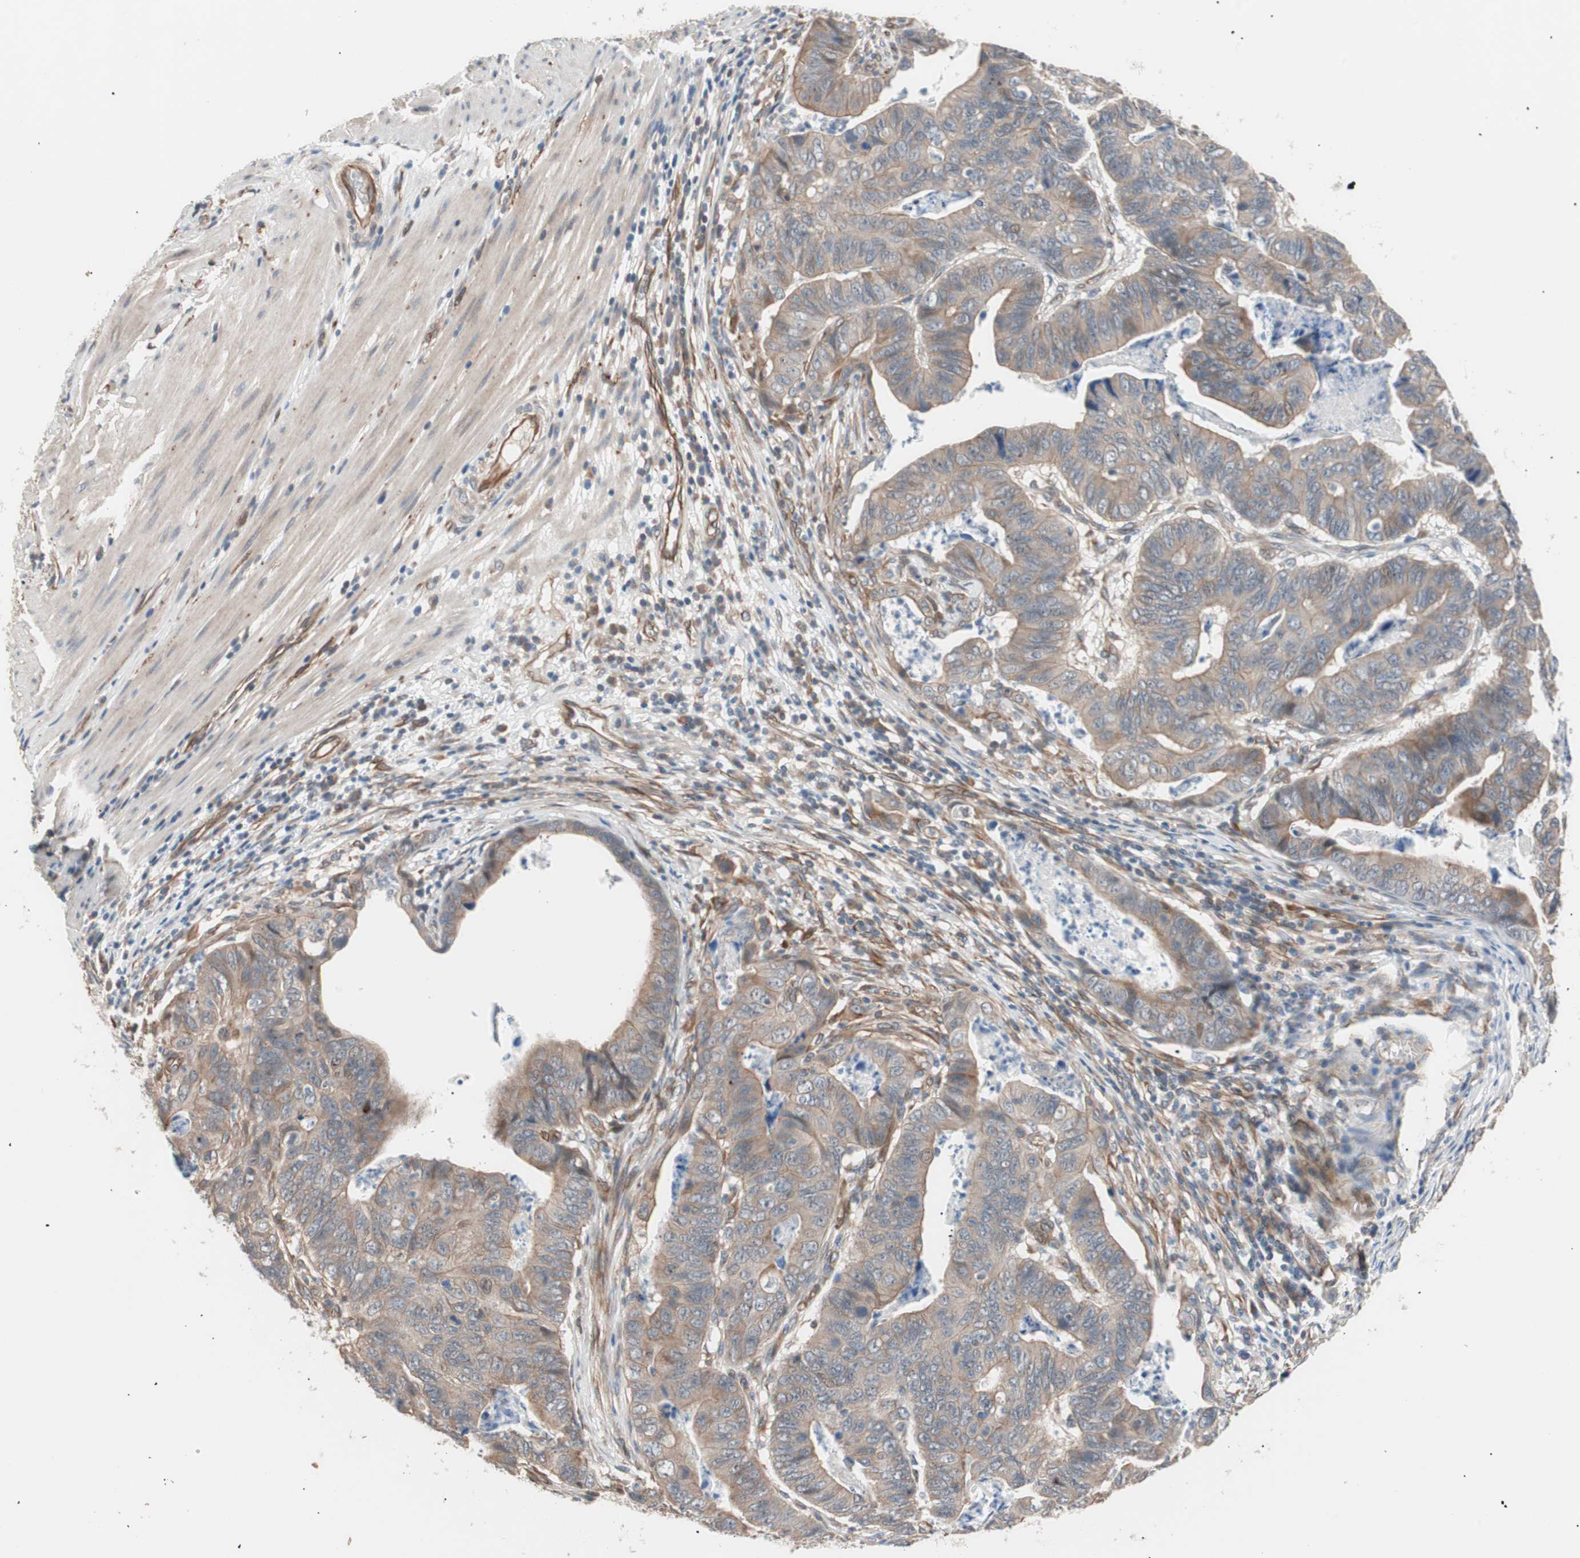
{"staining": {"intensity": "weak", "quantity": ">75%", "location": "cytoplasmic/membranous"}, "tissue": "stomach cancer", "cell_type": "Tumor cells", "image_type": "cancer", "snomed": [{"axis": "morphology", "description": "Adenocarcinoma, NOS"}, {"axis": "topography", "description": "Stomach, lower"}], "caption": "Immunohistochemistry (DAB) staining of stomach cancer exhibits weak cytoplasmic/membranous protein positivity in approximately >75% of tumor cells. (Stains: DAB (3,3'-diaminobenzidine) in brown, nuclei in blue, Microscopy: brightfield microscopy at high magnification).", "gene": "SMG1", "patient": {"sex": "male", "age": 77}}